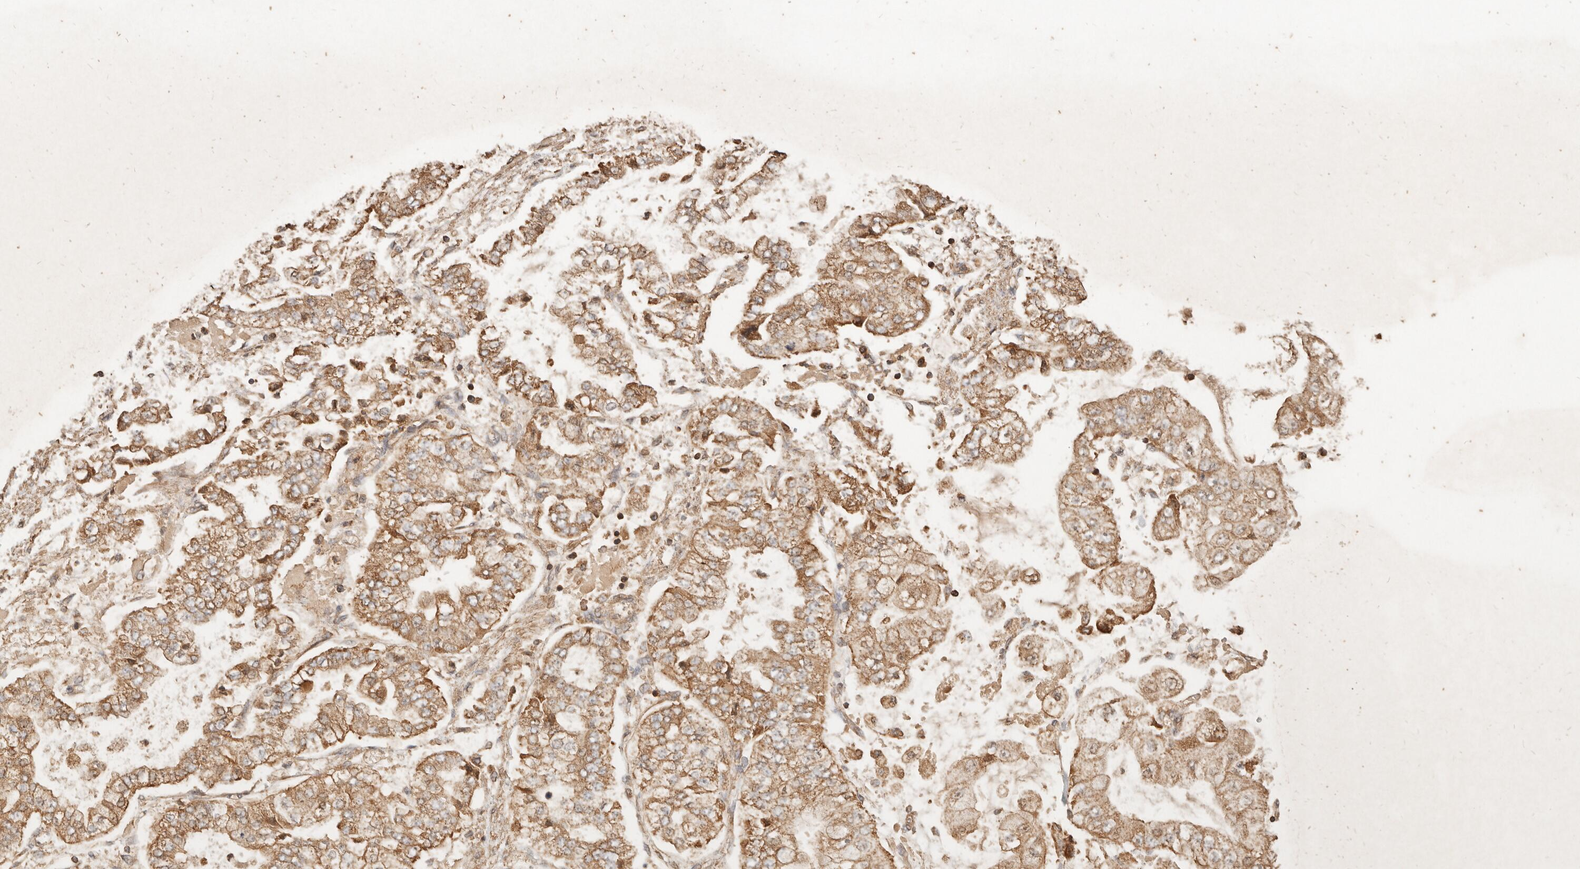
{"staining": {"intensity": "moderate", "quantity": ">75%", "location": "cytoplasmic/membranous"}, "tissue": "stomach cancer", "cell_type": "Tumor cells", "image_type": "cancer", "snomed": [{"axis": "morphology", "description": "Adenocarcinoma, NOS"}, {"axis": "topography", "description": "Stomach"}], "caption": "Immunohistochemical staining of human stomach cancer demonstrates medium levels of moderate cytoplasmic/membranous staining in about >75% of tumor cells.", "gene": "FAM180B", "patient": {"sex": "male", "age": 76}}